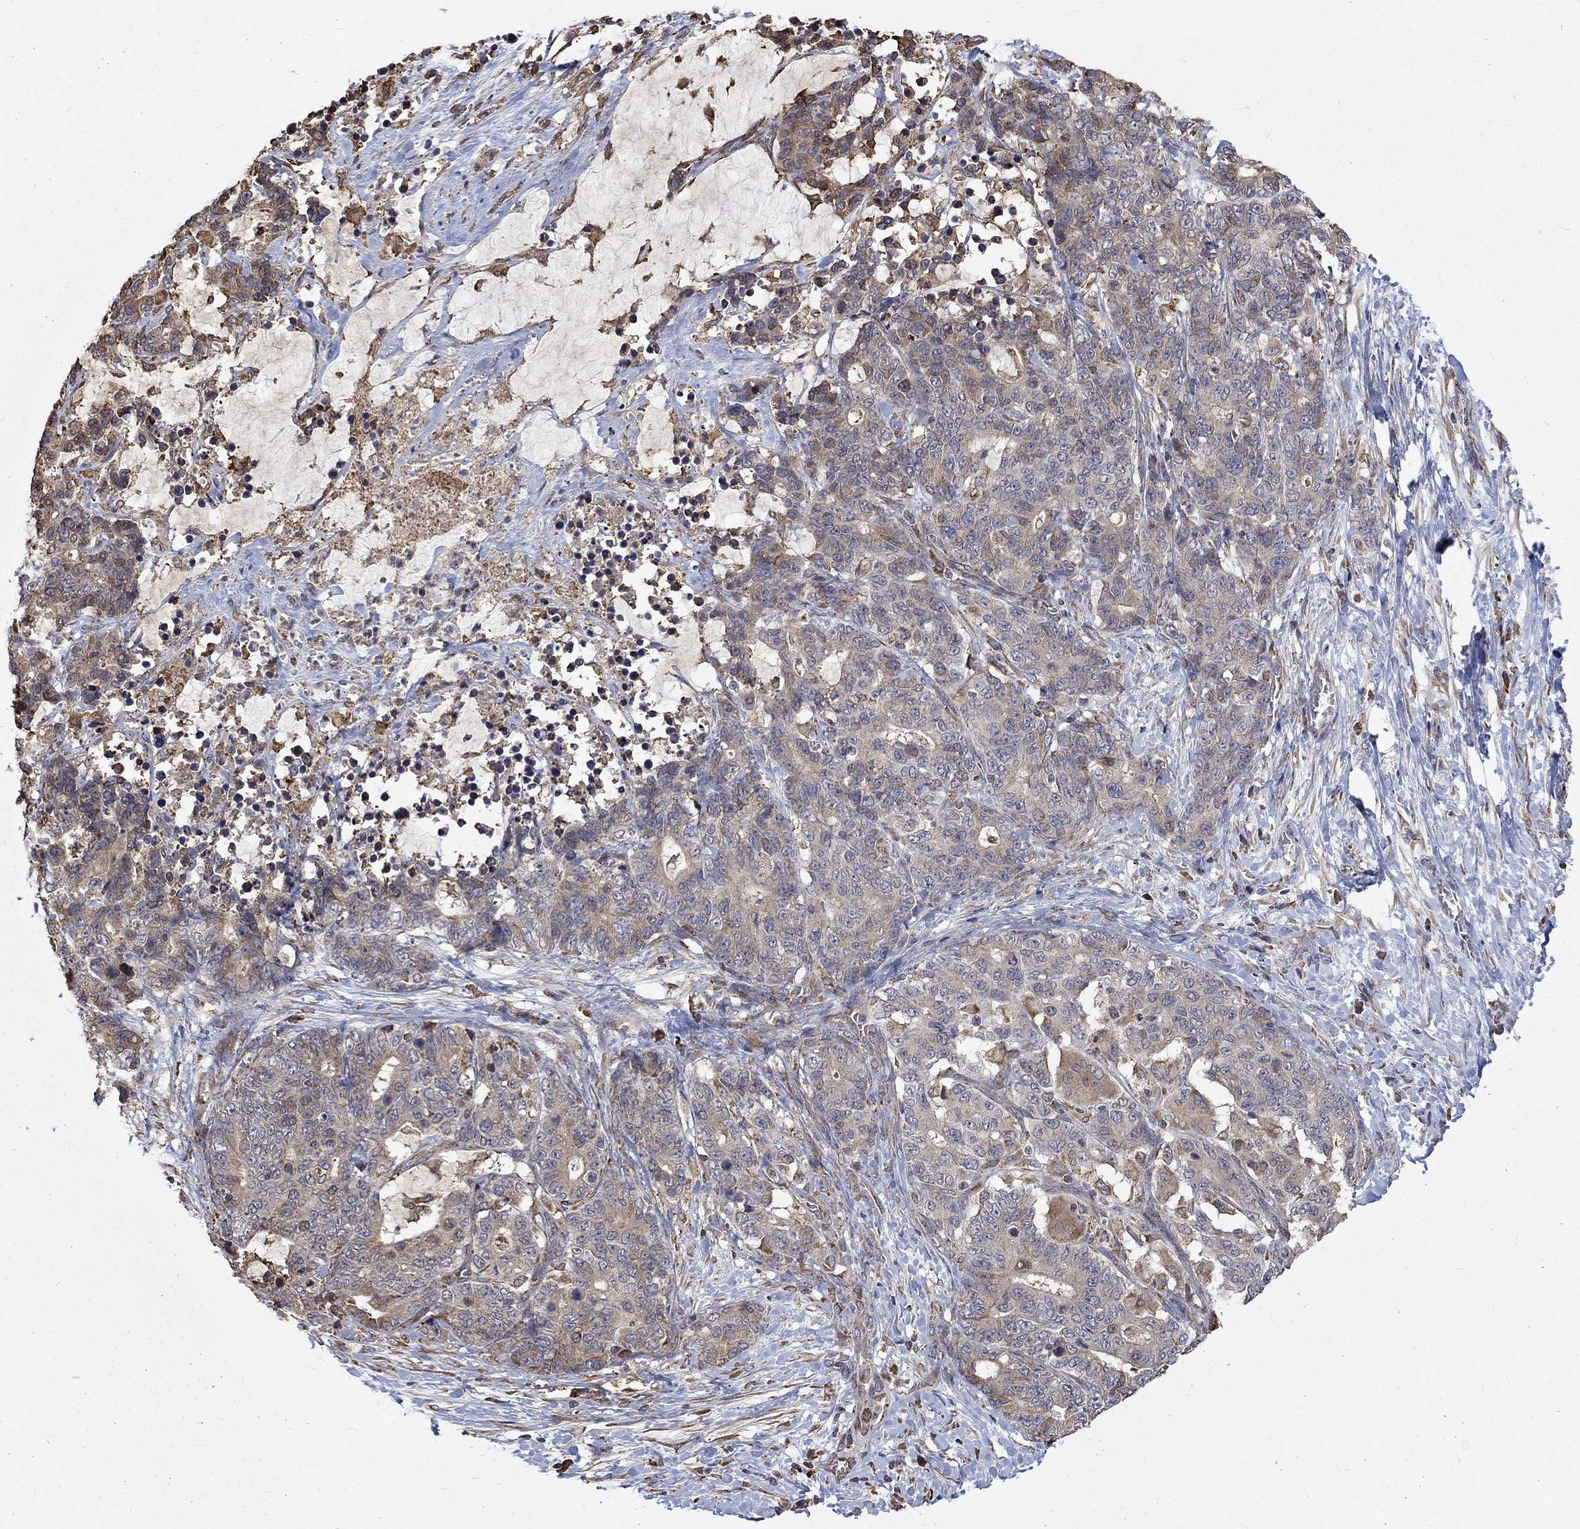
{"staining": {"intensity": "weak", "quantity": ">75%", "location": "cytoplasmic/membranous"}, "tissue": "stomach cancer", "cell_type": "Tumor cells", "image_type": "cancer", "snomed": [{"axis": "morphology", "description": "Normal tissue, NOS"}, {"axis": "morphology", "description": "Adenocarcinoma, NOS"}, {"axis": "topography", "description": "Stomach"}], "caption": "IHC histopathology image of neoplastic tissue: human adenocarcinoma (stomach) stained using IHC demonstrates low levels of weak protein expression localized specifically in the cytoplasmic/membranous of tumor cells, appearing as a cytoplasmic/membranous brown color.", "gene": "ESRRA", "patient": {"sex": "female", "age": 64}}